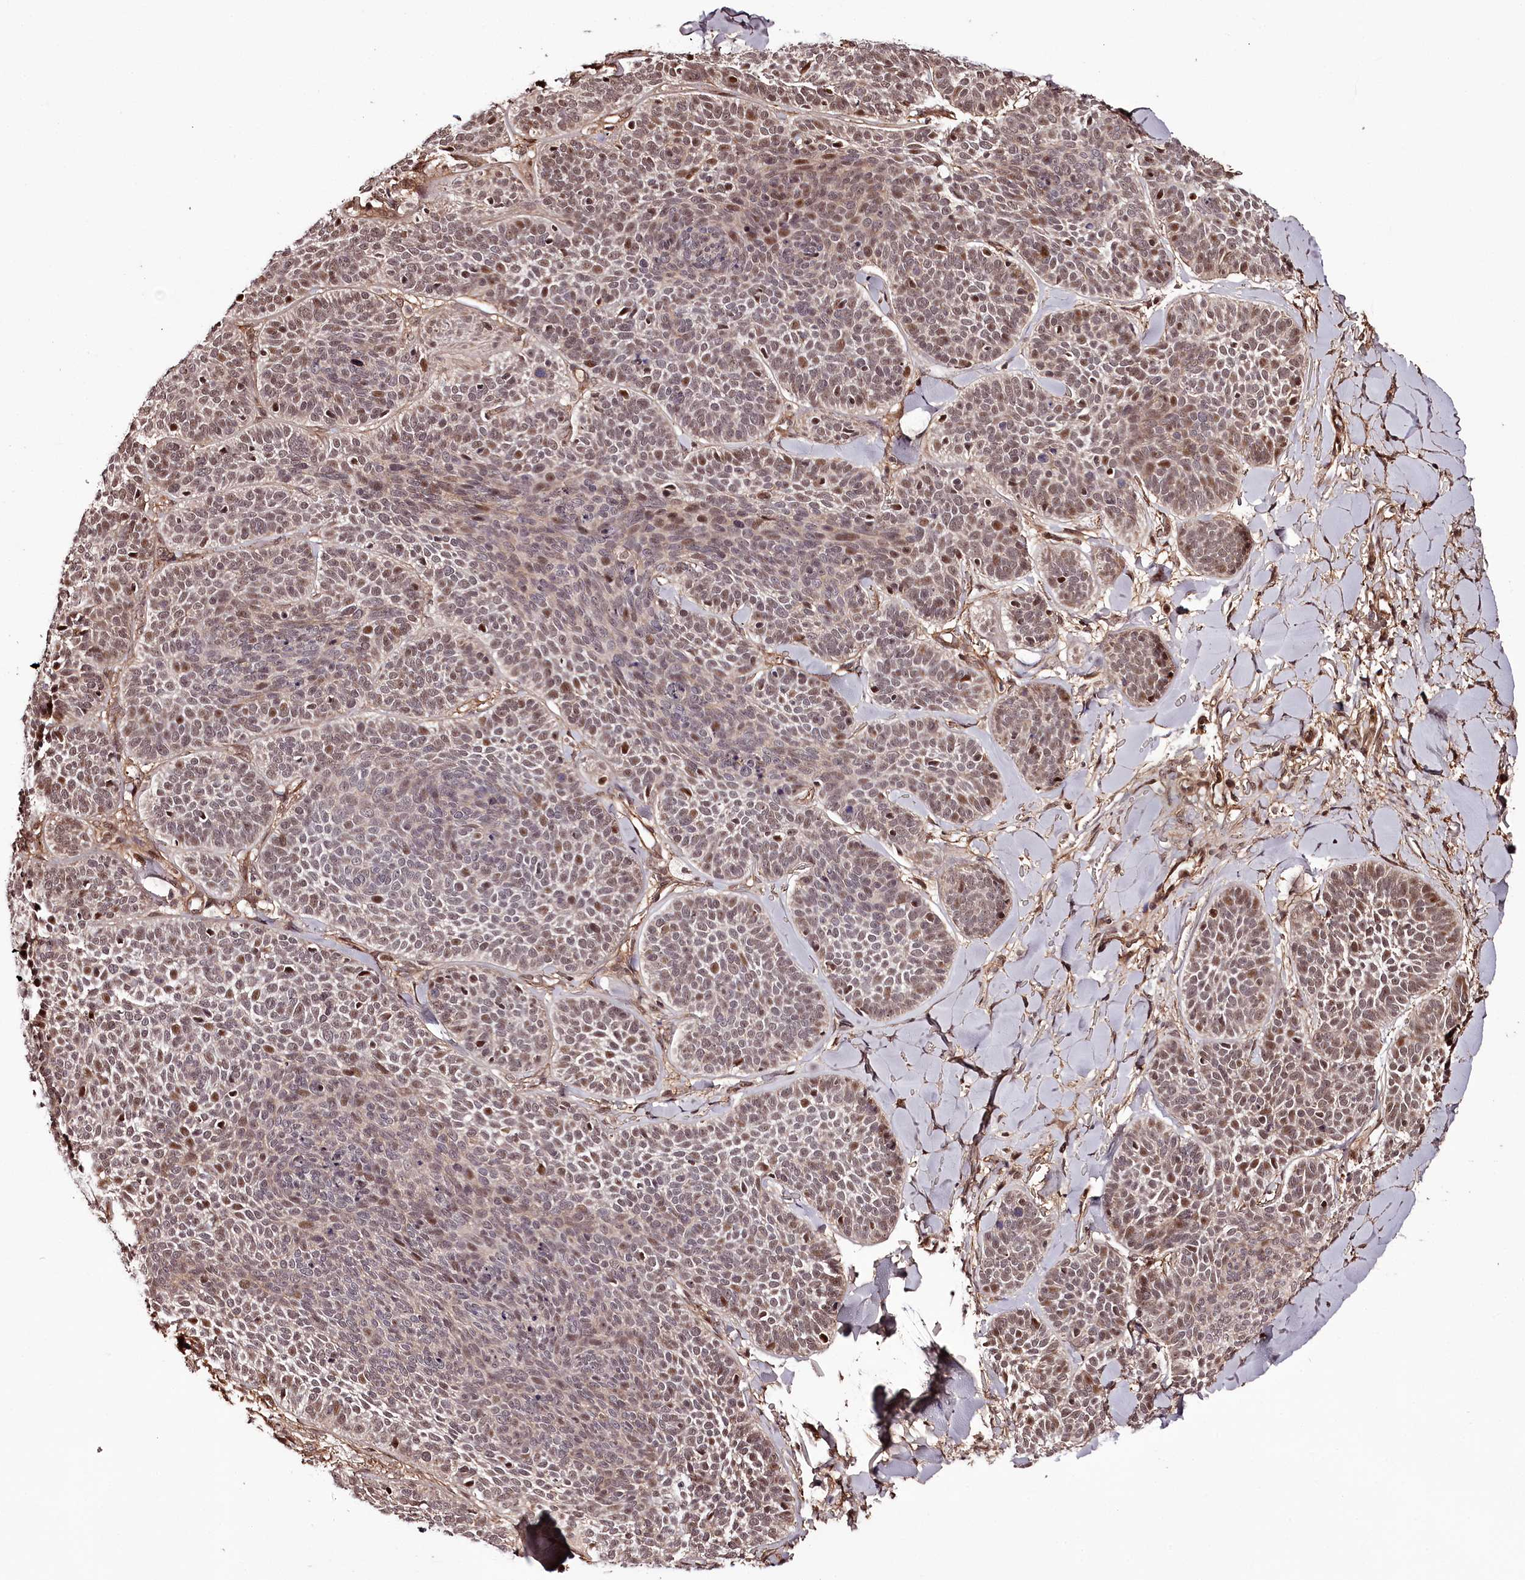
{"staining": {"intensity": "moderate", "quantity": "25%-75%", "location": "nuclear"}, "tissue": "skin cancer", "cell_type": "Tumor cells", "image_type": "cancer", "snomed": [{"axis": "morphology", "description": "Basal cell carcinoma"}, {"axis": "topography", "description": "Skin"}], "caption": "Immunohistochemical staining of basal cell carcinoma (skin) demonstrates moderate nuclear protein staining in about 25%-75% of tumor cells.", "gene": "TTC33", "patient": {"sex": "male", "age": 85}}